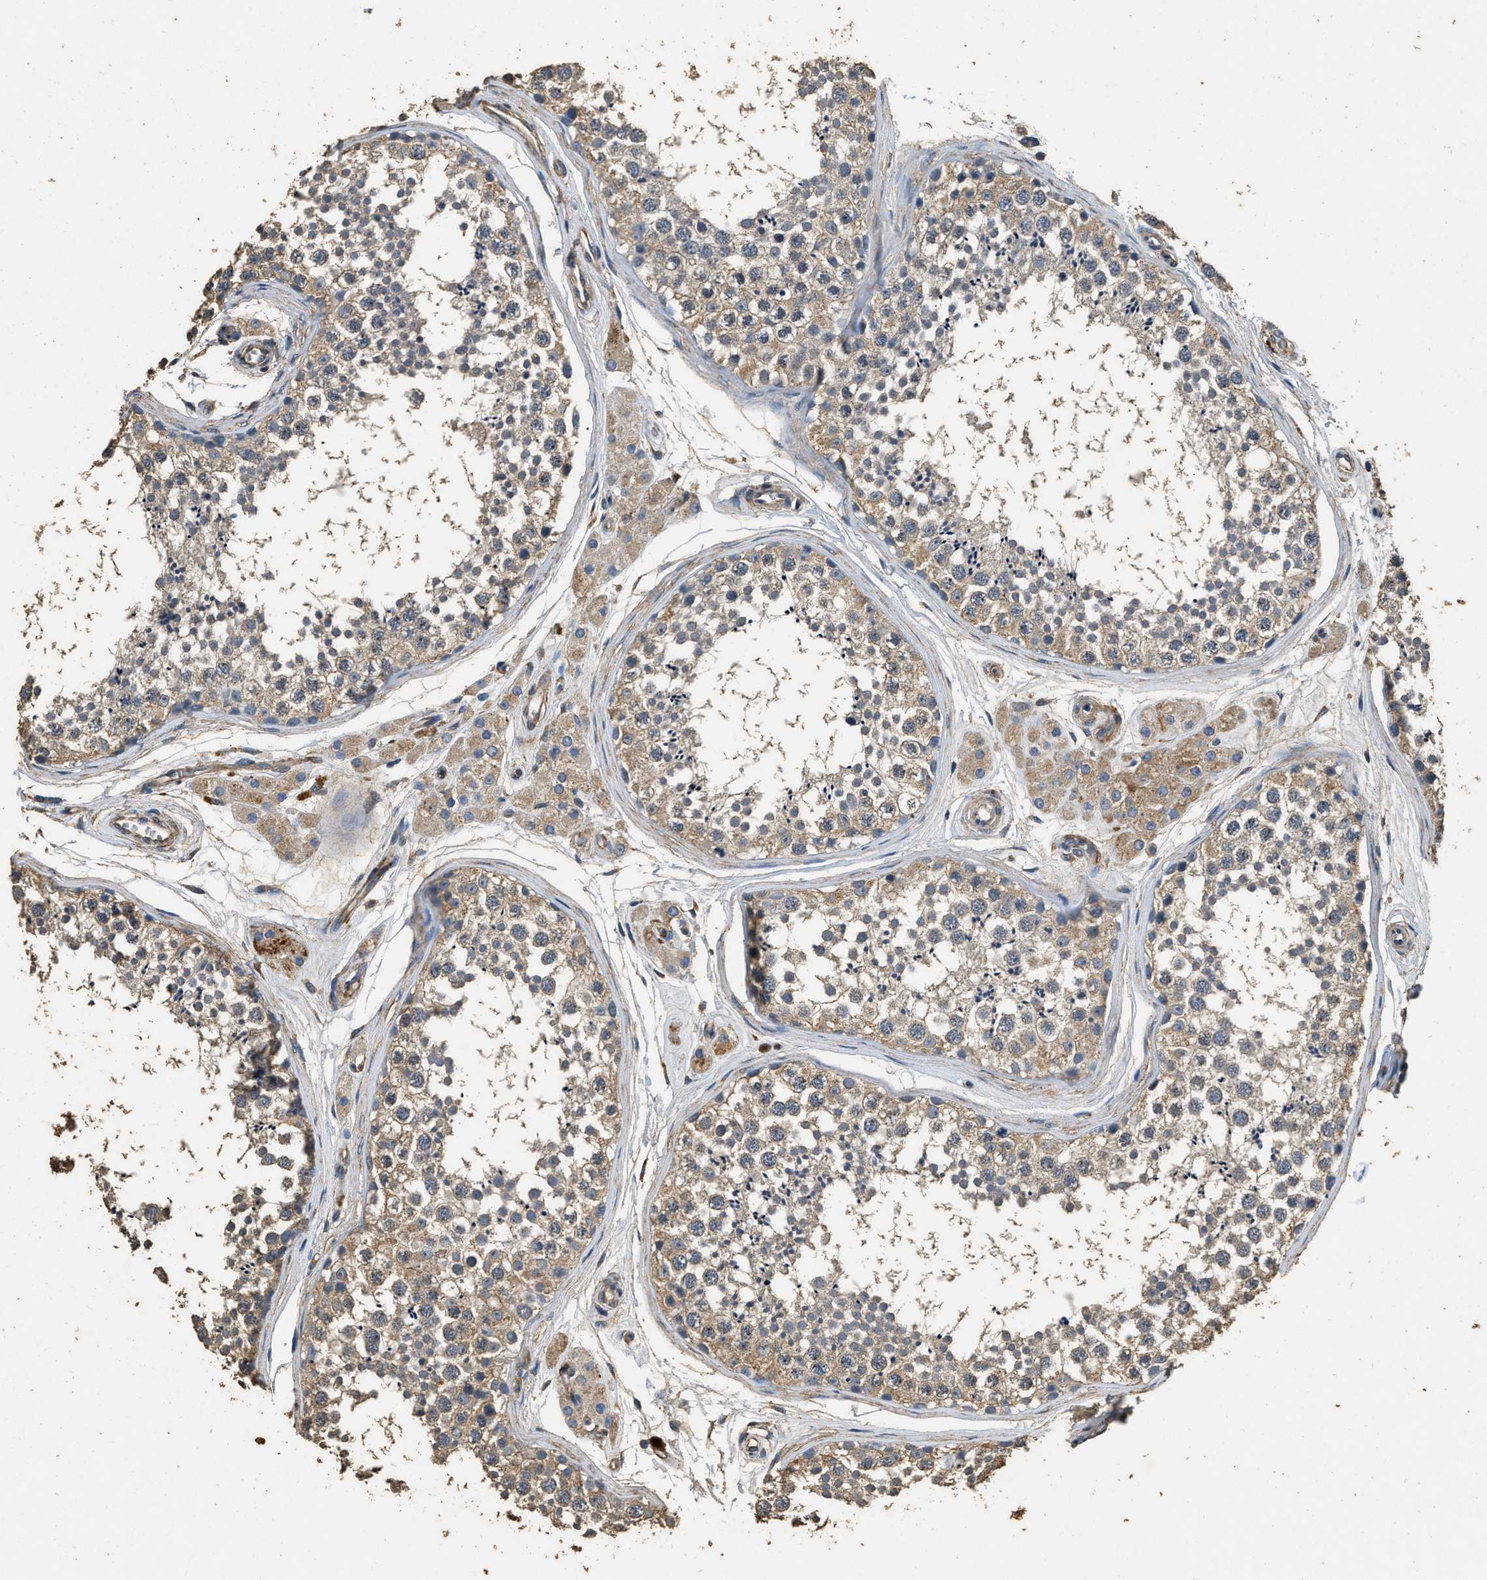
{"staining": {"intensity": "moderate", "quantity": ">75%", "location": "cytoplasmic/membranous"}, "tissue": "testis", "cell_type": "Cells in seminiferous ducts", "image_type": "normal", "snomed": [{"axis": "morphology", "description": "Normal tissue, NOS"}, {"axis": "topography", "description": "Testis"}], "caption": "Immunohistochemistry histopathology image of benign testis: testis stained using IHC demonstrates medium levels of moderate protein expression localized specifically in the cytoplasmic/membranous of cells in seminiferous ducts, appearing as a cytoplasmic/membranous brown color.", "gene": "MIB1", "patient": {"sex": "male", "age": 56}}